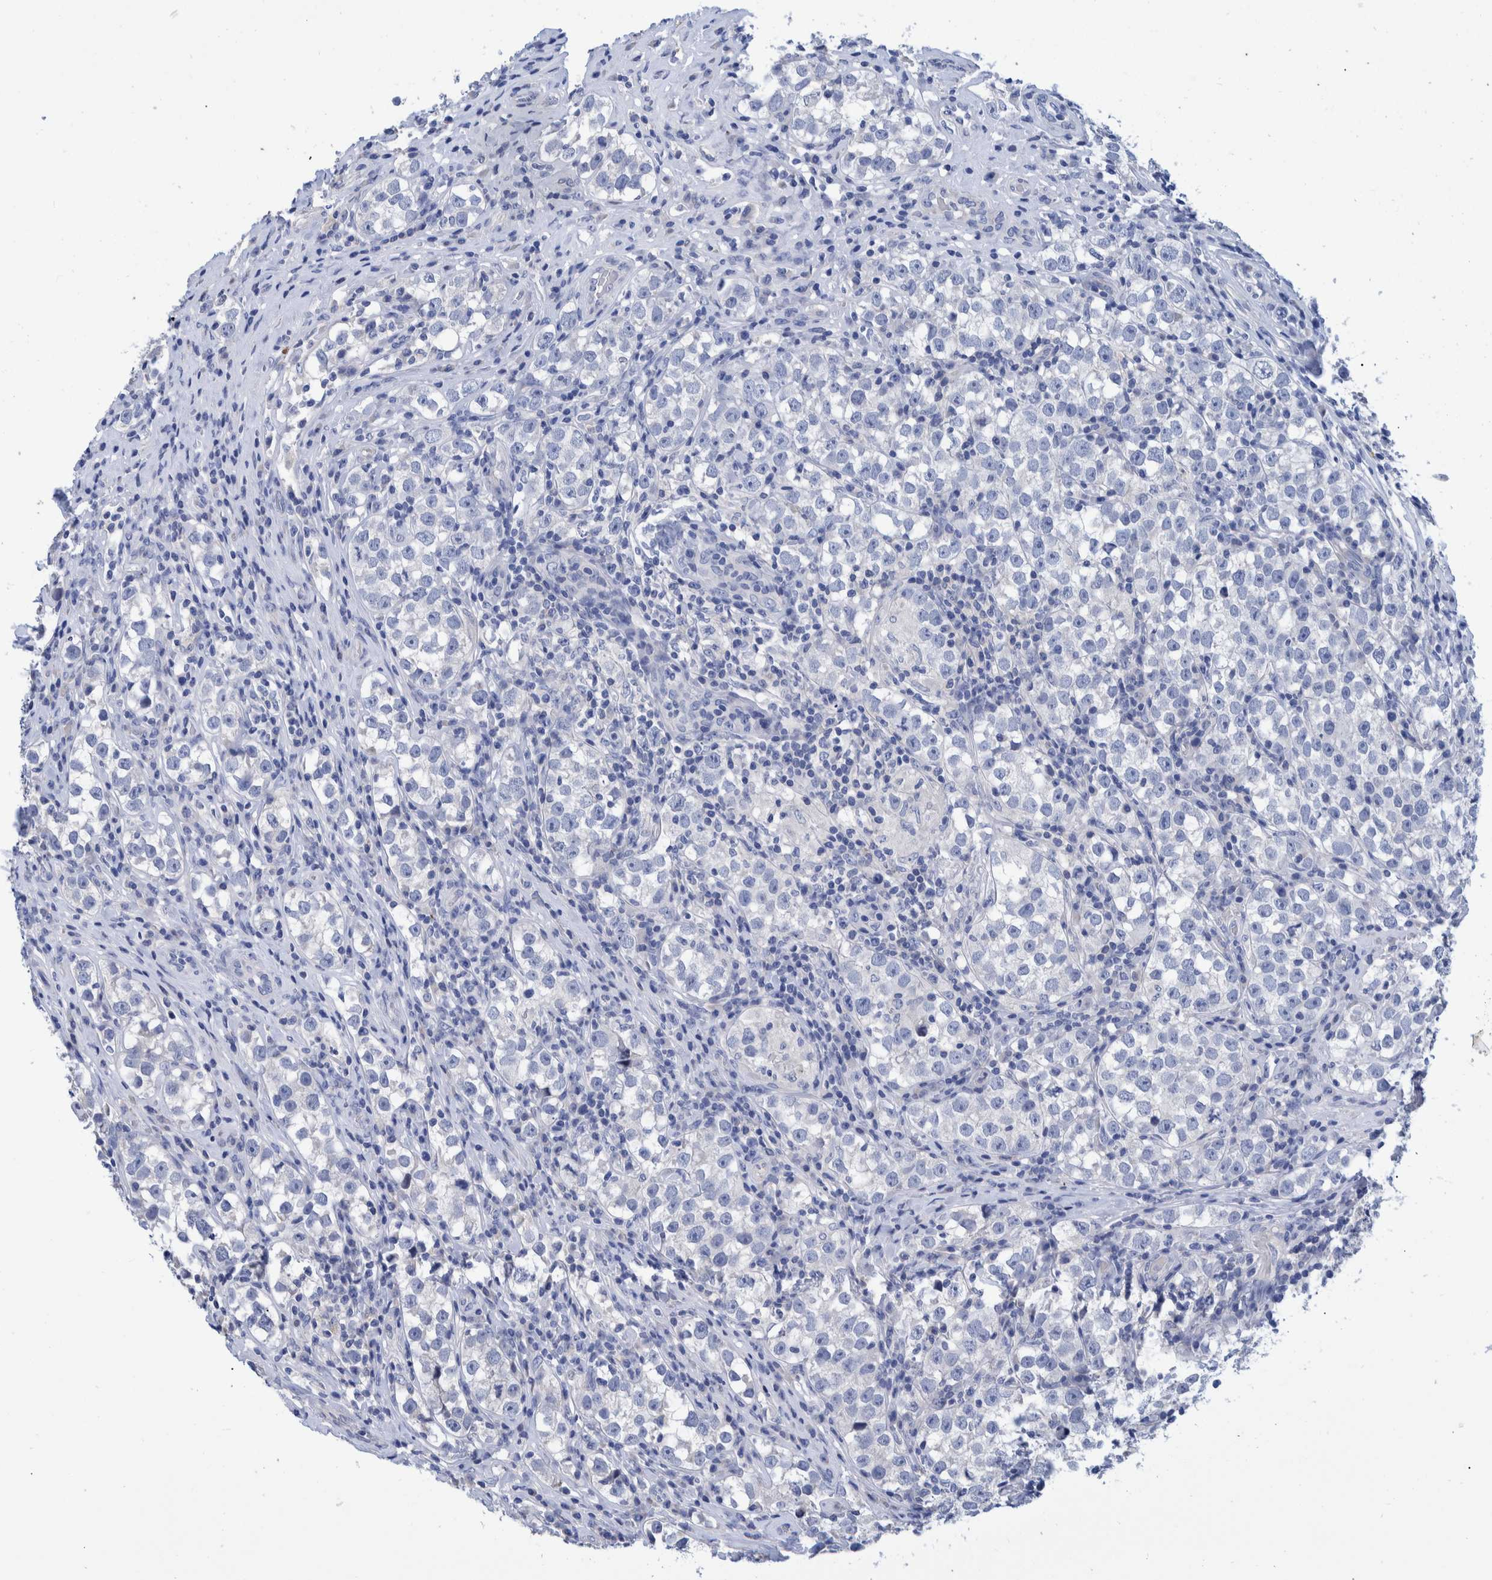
{"staining": {"intensity": "negative", "quantity": "none", "location": "none"}, "tissue": "testis cancer", "cell_type": "Tumor cells", "image_type": "cancer", "snomed": [{"axis": "morphology", "description": "Normal tissue, NOS"}, {"axis": "morphology", "description": "Seminoma, NOS"}, {"axis": "topography", "description": "Testis"}], "caption": "Human seminoma (testis) stained for a protein using immunohistochemistry demonstrates no positivity in tumor cells.", "gene": "MKS1", "patient": {"sex": "male", "age": 43}}